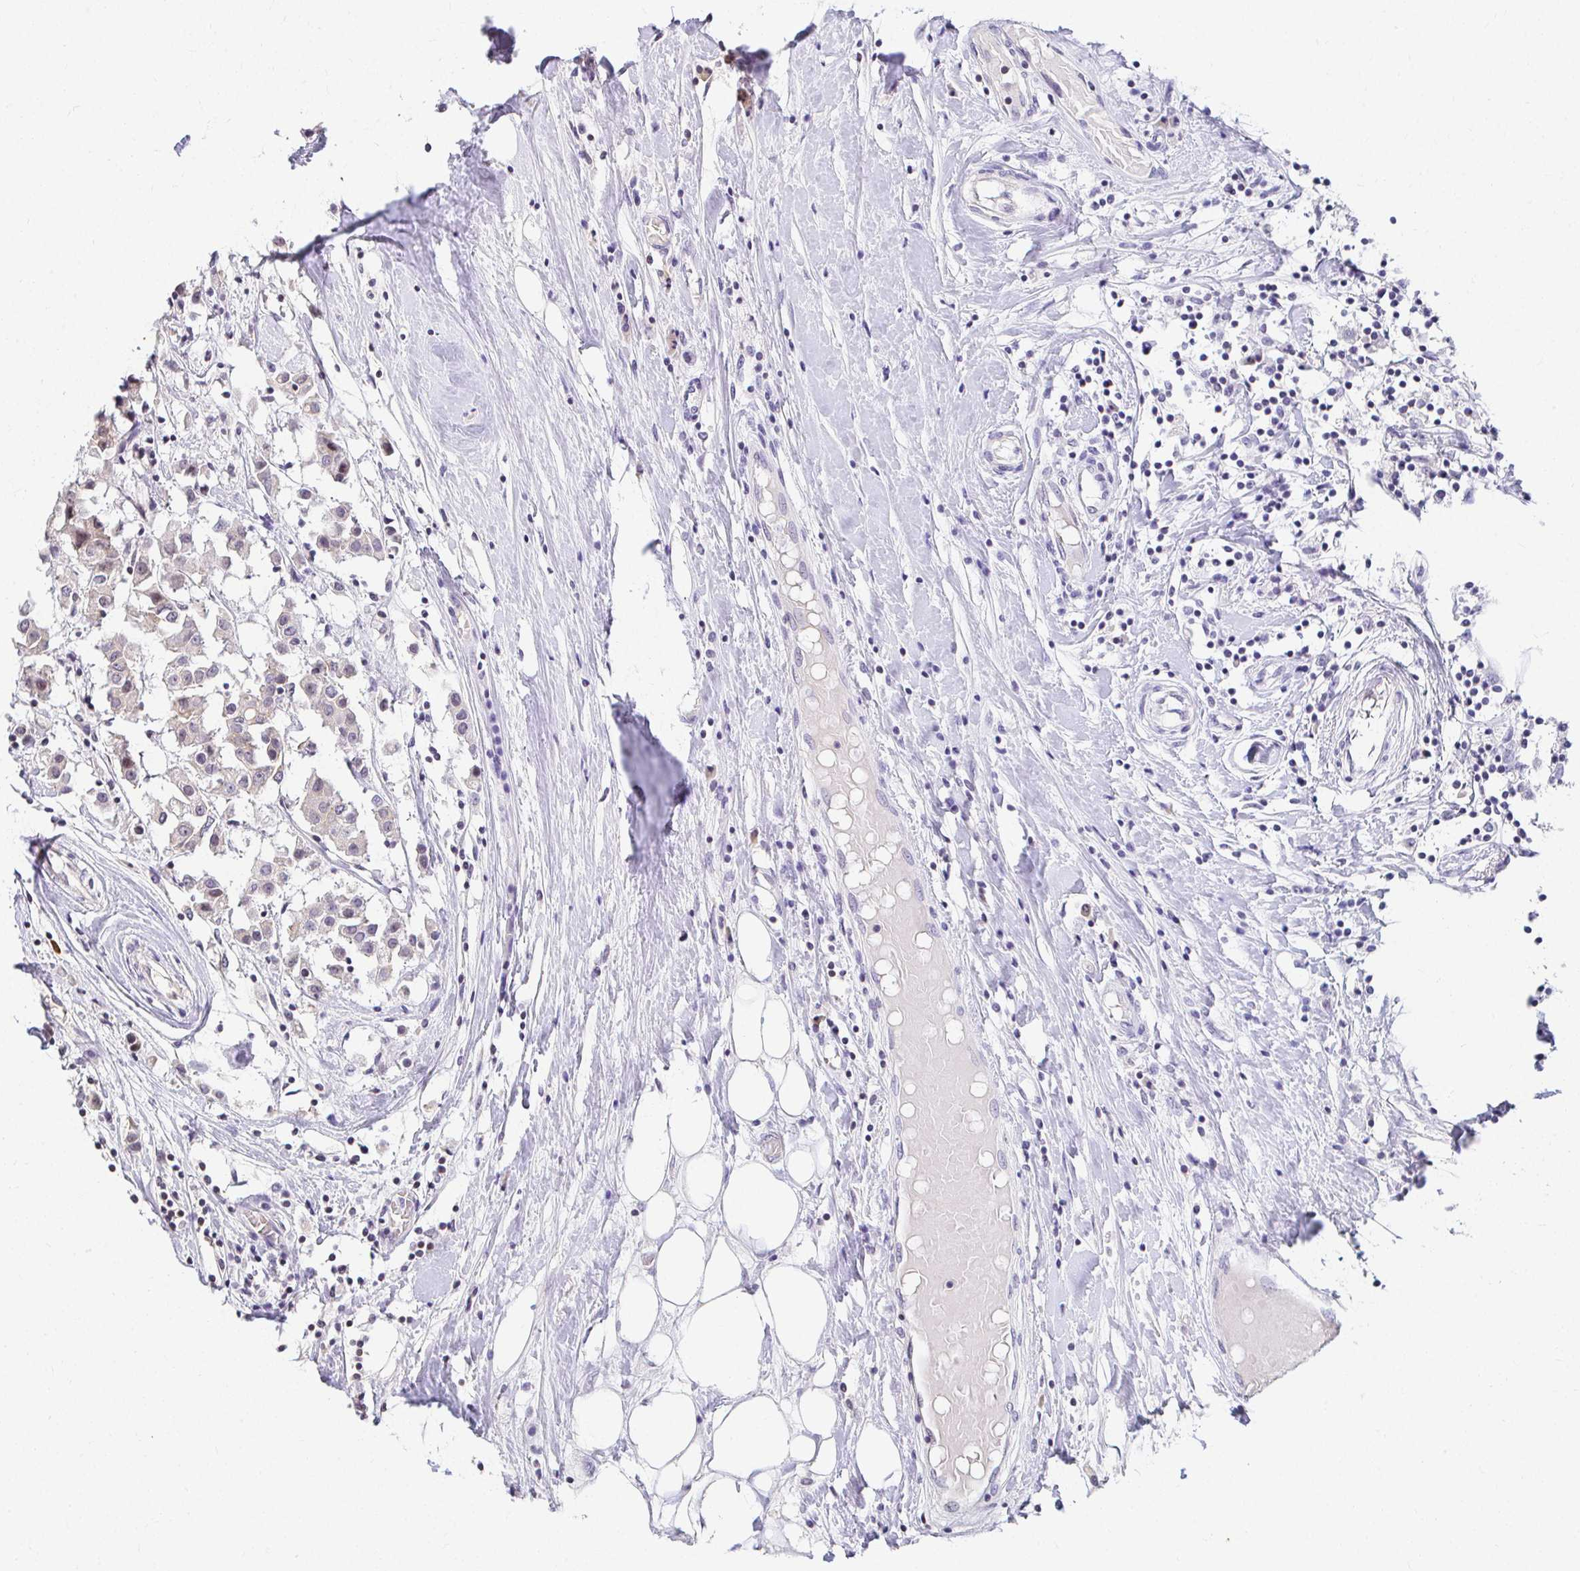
{"staining": {"intensity": "negative", "quantity": "none", "location": "none"}, "tissue": "breast cancer", "cell_type": "Tumor cells", "image_type": "cancer", "snomed": [{"axis": "morphology", "description": "Duct carcinoma"}, {"axis": "topography", "description": "Breast"}], "caption": "The photomicrograph shows no staining of tumor cells in intraductal carcinoma (breast). The staining was performed using DAB to visualize the protein expression in brown, while the nuclei were stained in blue with hematoxylin (Magnification: 20x).", "gene": "ANK3", "patient": {"sex": "female", "age": 61}}